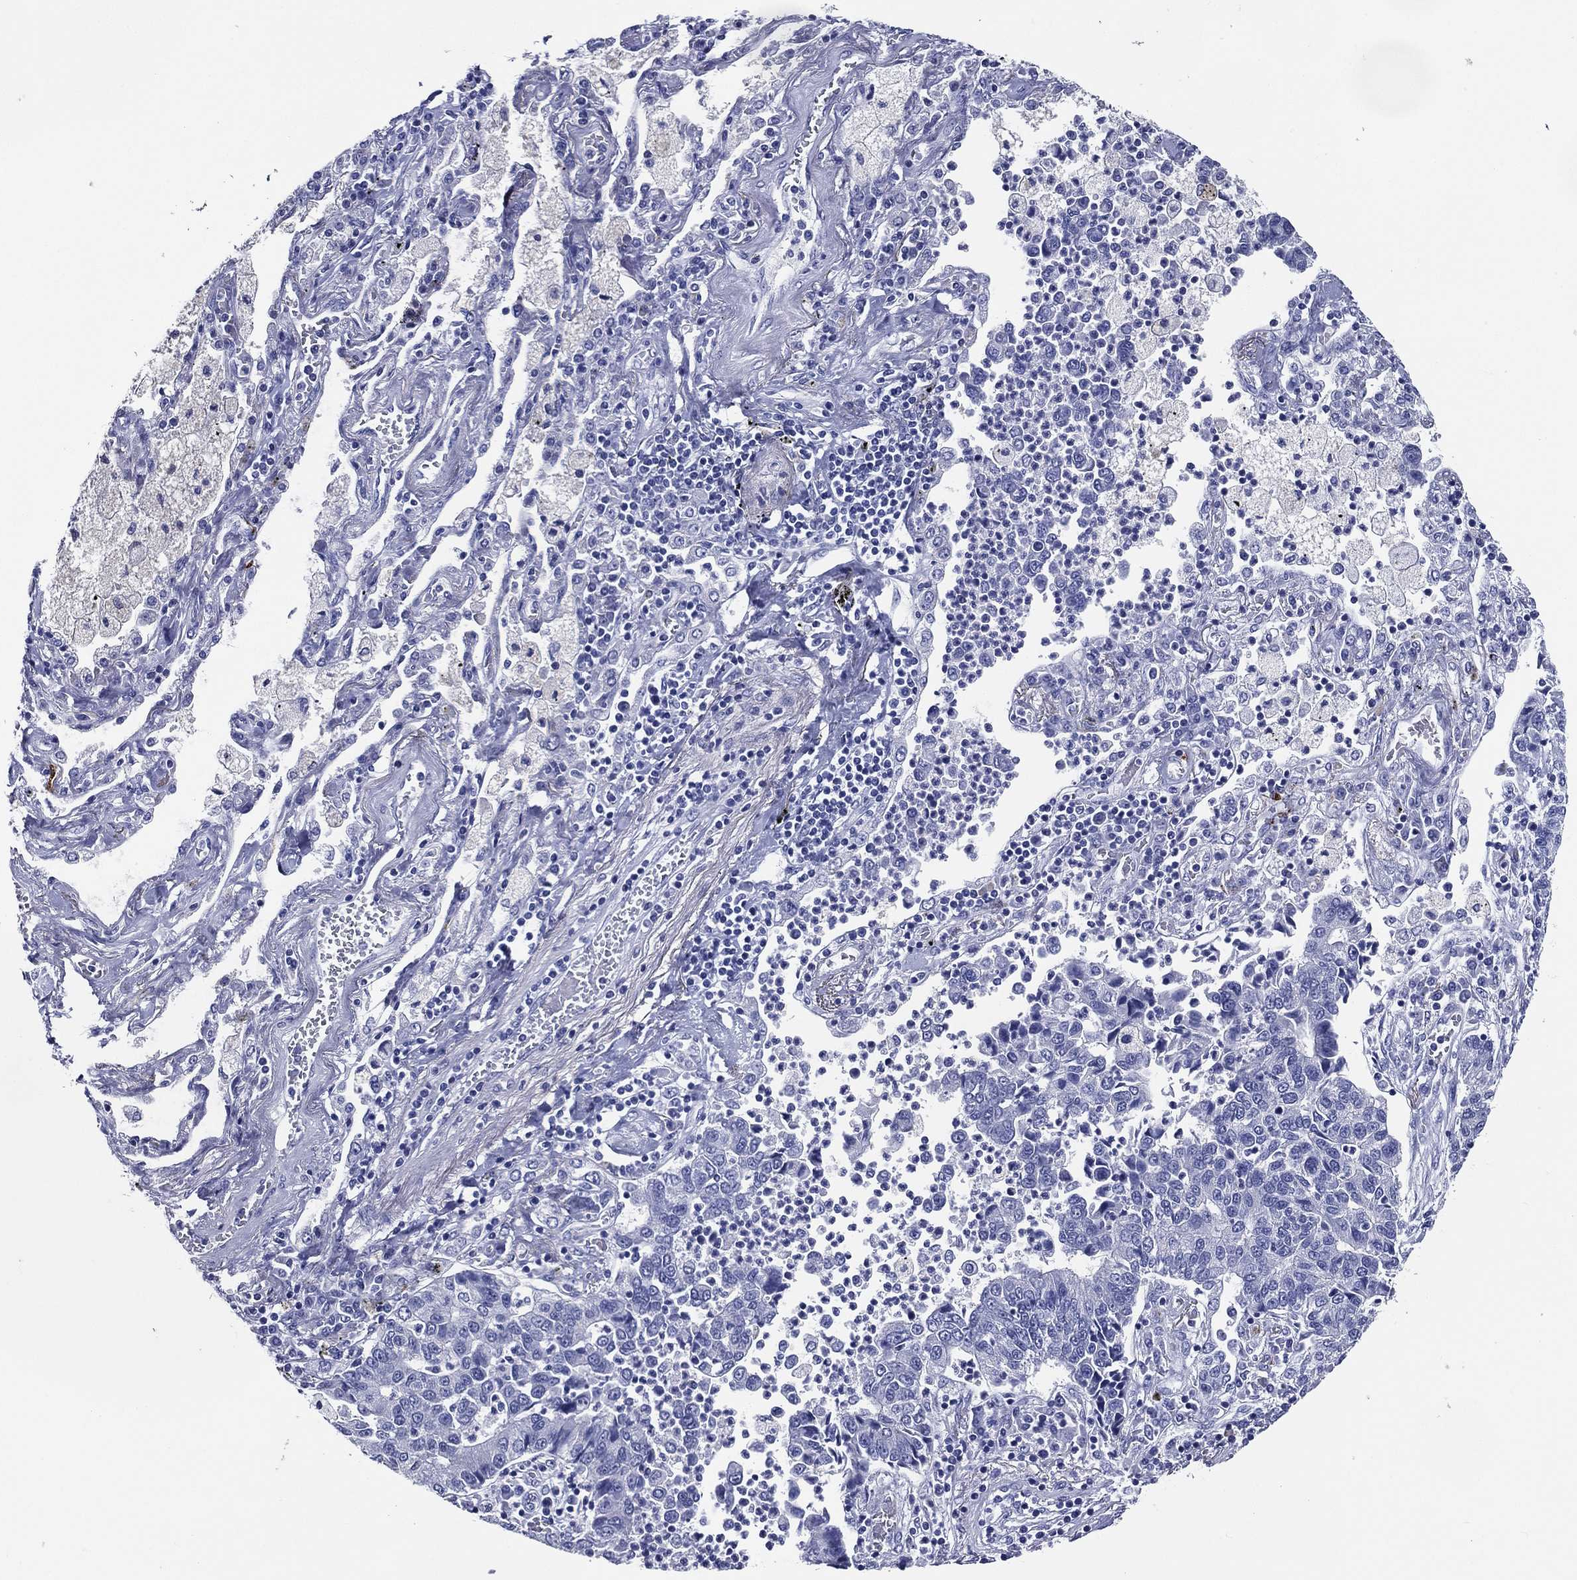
{"staining": {"intensity": "negative", "quantity": "none", "location": "none"}, "tissue": "lung cancer", "cell_type": "Tumor cells", "image_type": "cancer", "snomed": [{"axis": "morphology", "description": "Adenocarcinoma, NOS"}, {"axis": "topography", "description": "Lung"}], "caption": "Tumor cells are negative for protein expression in human lung adenocarcinoma.", "gene": "ACE2", "patient": {"sex": "female", "age": 57}}